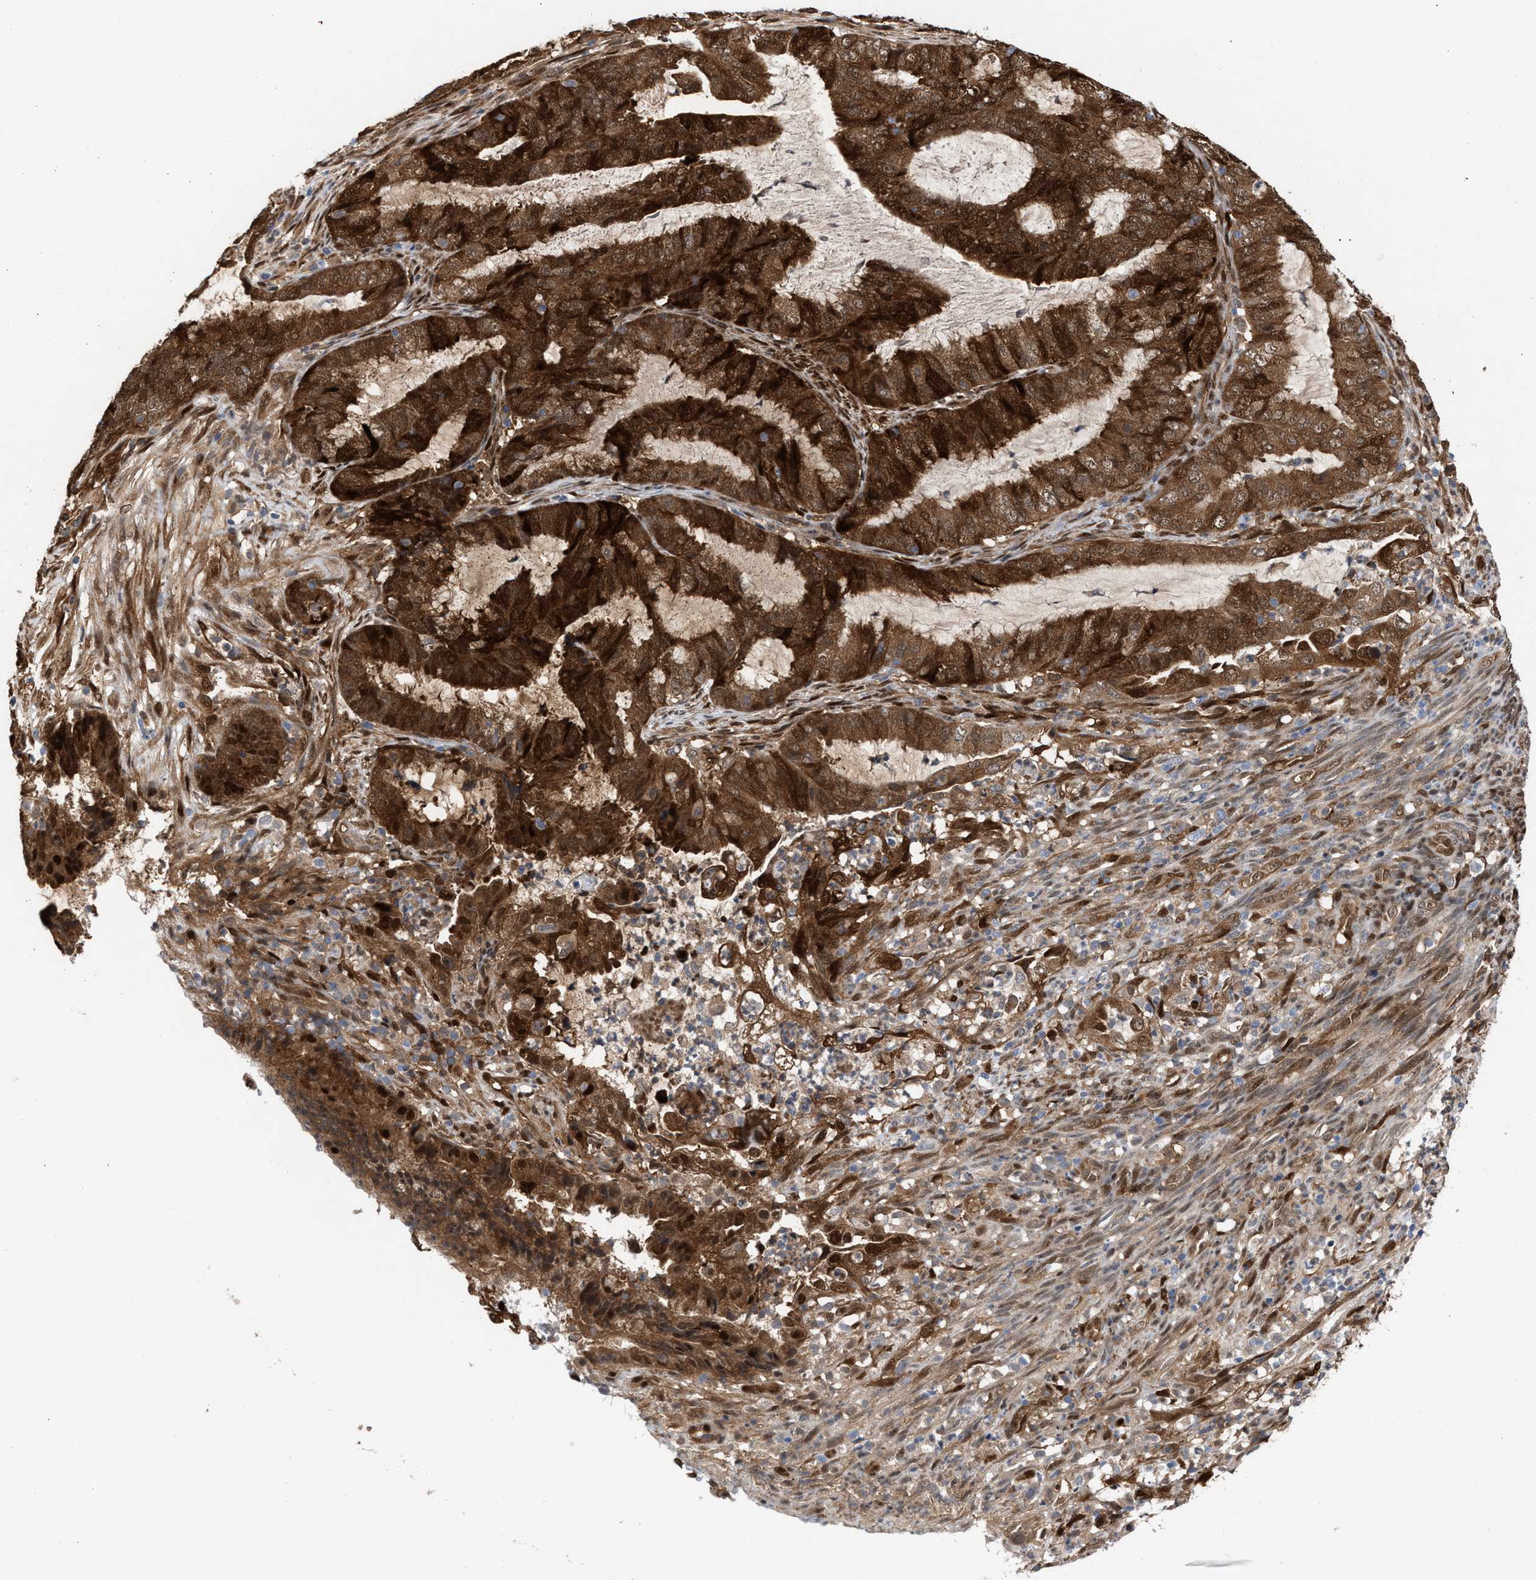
{"staining": {"intensity": "strong", "quantity": ">75%", "location": "cytoplasmic/membranous"}, "tissue": "endometrial cancer", "cell_type": "Tumor cells", "image_type": "cancer", "snomed": [{"axis": "morphology", "description": "Adenocarcinoma, NOS"}, {"axis": "topography", "description": "Endometrium"}], "caption": "Immunohistochemistry (DAB (3,3'-diaminobenzidine)) staining of endometrial cancer displays strong cytoplasmic/membranous protein positivity in approximately >75% of tumor cells. Immunohistochemistry (ihc) stains the protein of interest in brown and the nuclei are stained blue.", "gene": "TP53I3", "patient": {"sex": "female", "age": 51}}